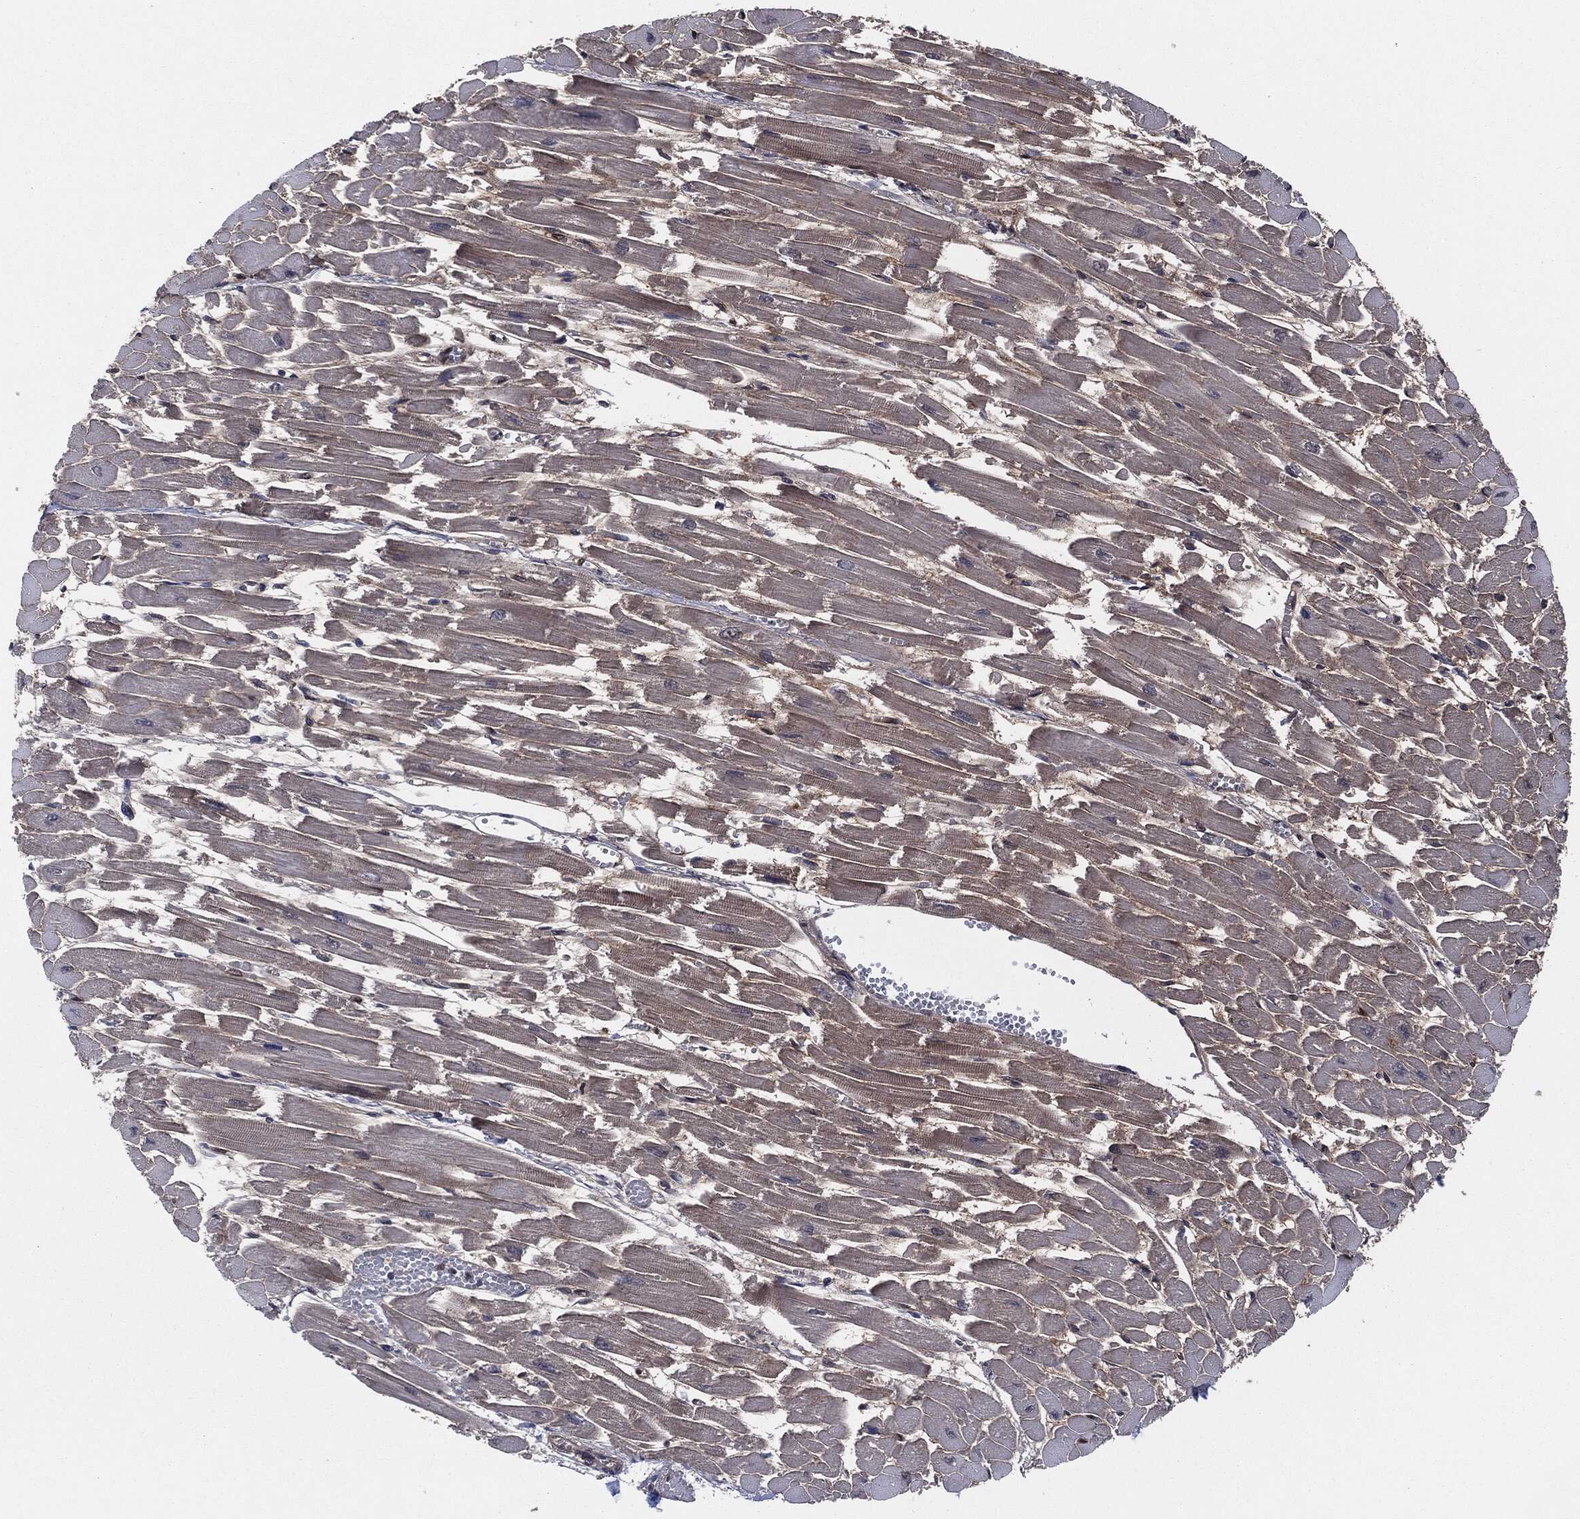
{"staining": {"intensity": "weak", "quantity": "25%-75%", "location": "cytoplasmic/membranous"}, "tissue": "heart muscle", "cell_type": "Cardiomyocytes", "image_type": "normal", "snomed": [{"axis": "morphology", "description": "Normal tissue, NOS"}, {"axis": "topography", "description": "Heart"}], "caption": "DAB immunohistochemical staining of unremarkable heart muscle exhibits weak cytoplasmic/membranous protein staining in about 25%-75% of cardiomyocytes. The protein is shown in brown color, while the nuclei are stained blue.", "gene": "XPNPEP1", "patient": {"sex": "female", "age": 52}}